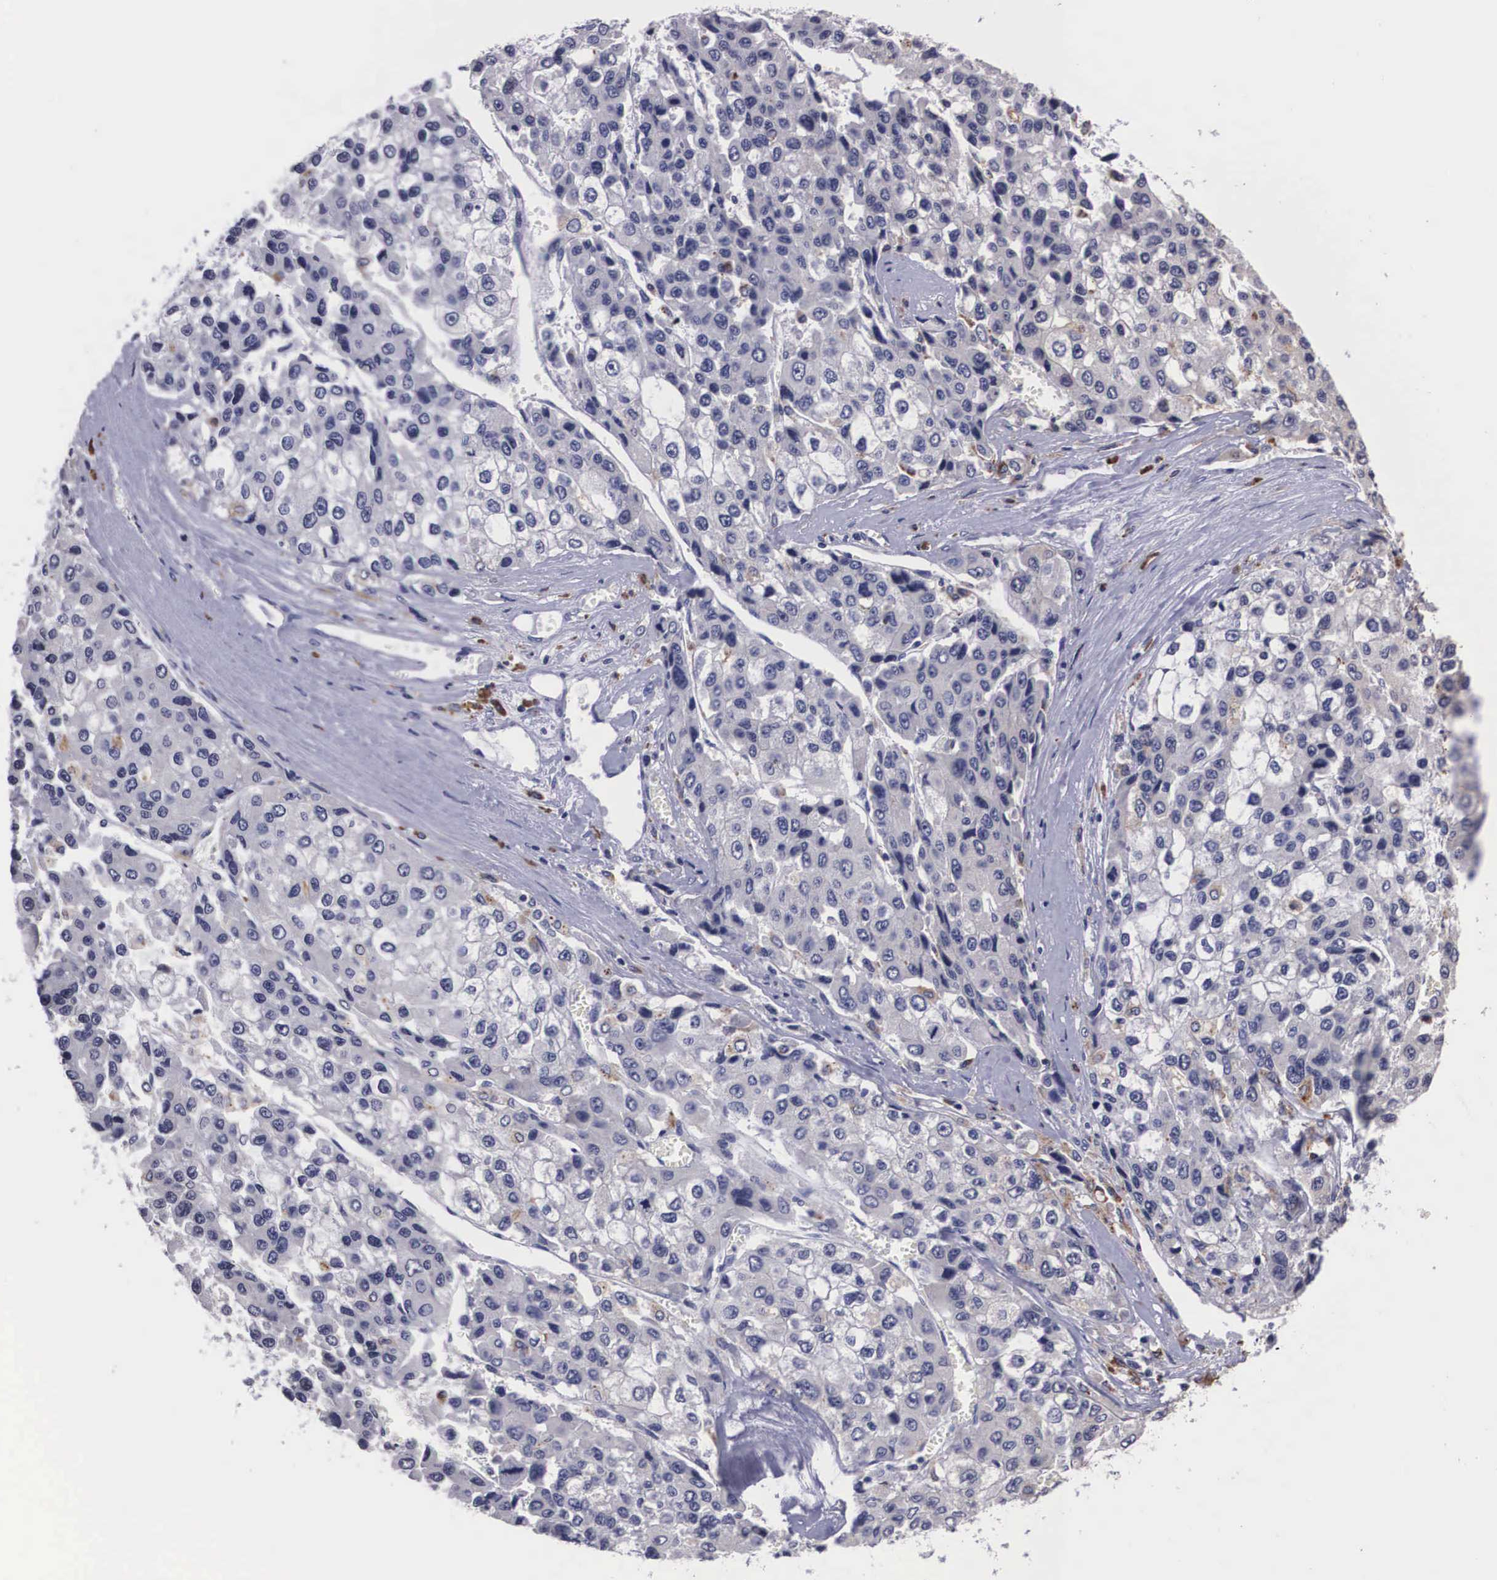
{"staining": {"intensity": "moderate", "quantity": "<25%", "location": "cytoplasmic/membranous"}, "tissue": "liver cancer", "cell_type": "Tumor cells", "image_type": "cancer", "snomed": [{"axis": "morphology", "description": "Carcinoma, Hepatocellular, NOS"}, {"axis": "topography", "description": "Liver"}], "caption": "Hepatocellular carcinoma (liver) stained with immunohistochemistry reveals moderate cytoplasmic/membranous positivity in about <25% of tumor cells.", "gene": "CRELD2", "patient": {"sex": "female", "age": 66}}